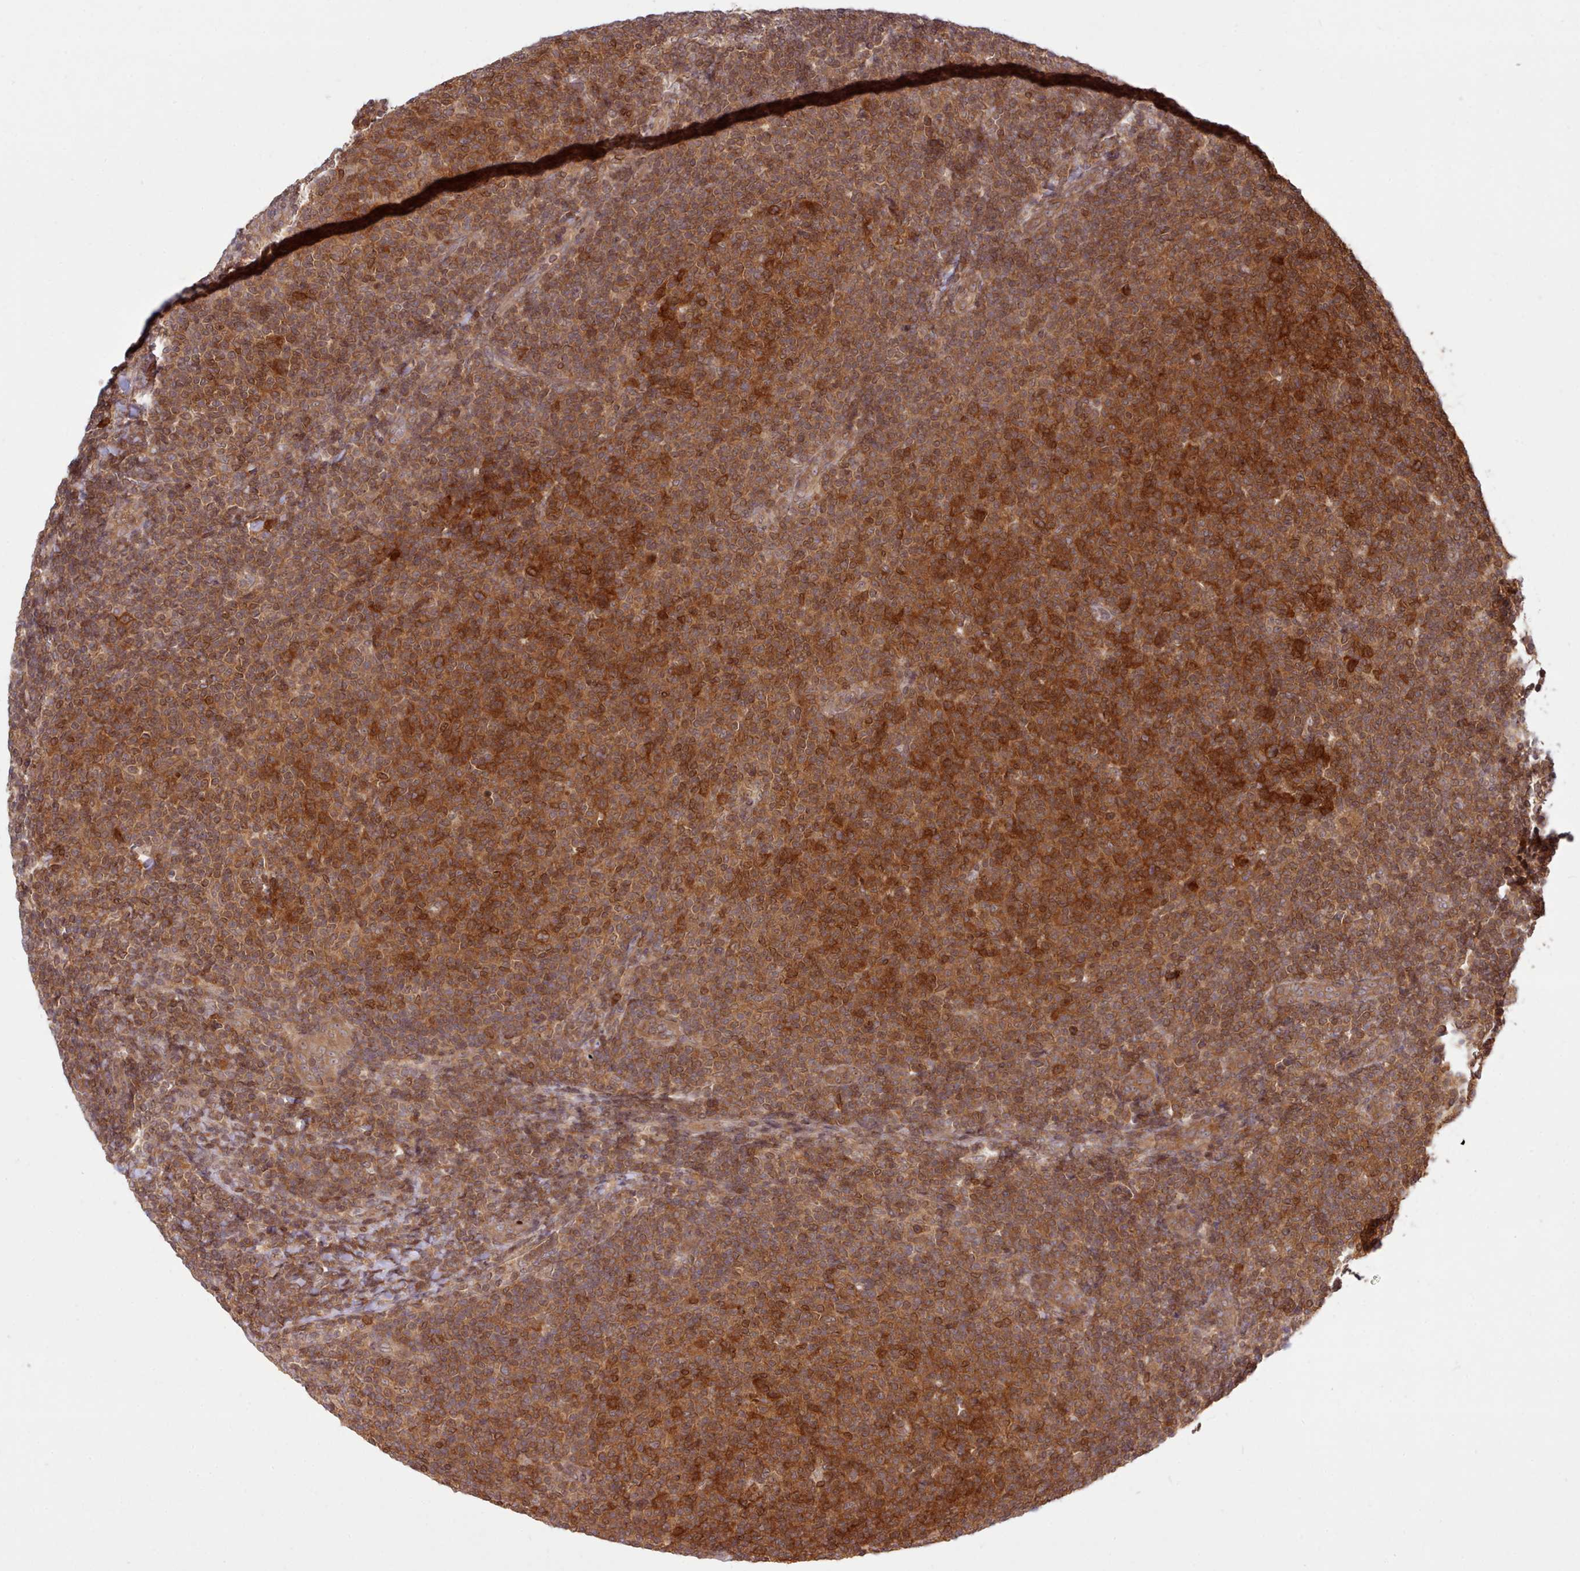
{"staining": {"intensity": "strong", "quantity": ">75%", "location": "cytoplasmic/membranous,nuclear"}, "tissue": "lymphoma", "cell_type": "Tumor cells", "image_type": "cancer", "snomed": [{"axis": "morphology", "description": "Malignant lymphoma, non-Hodgkin's type, Low grade"}, {"axis": "topography", "description": "Lymph node"}], "caption": "Protein expression analysis of lymphoma exhibits strong cytoplasmic/membranous and nuclear expression in about >75% of tumor cells.", "gene": "UBE2G1", "patient": {"sex": "male", "age": 66}}